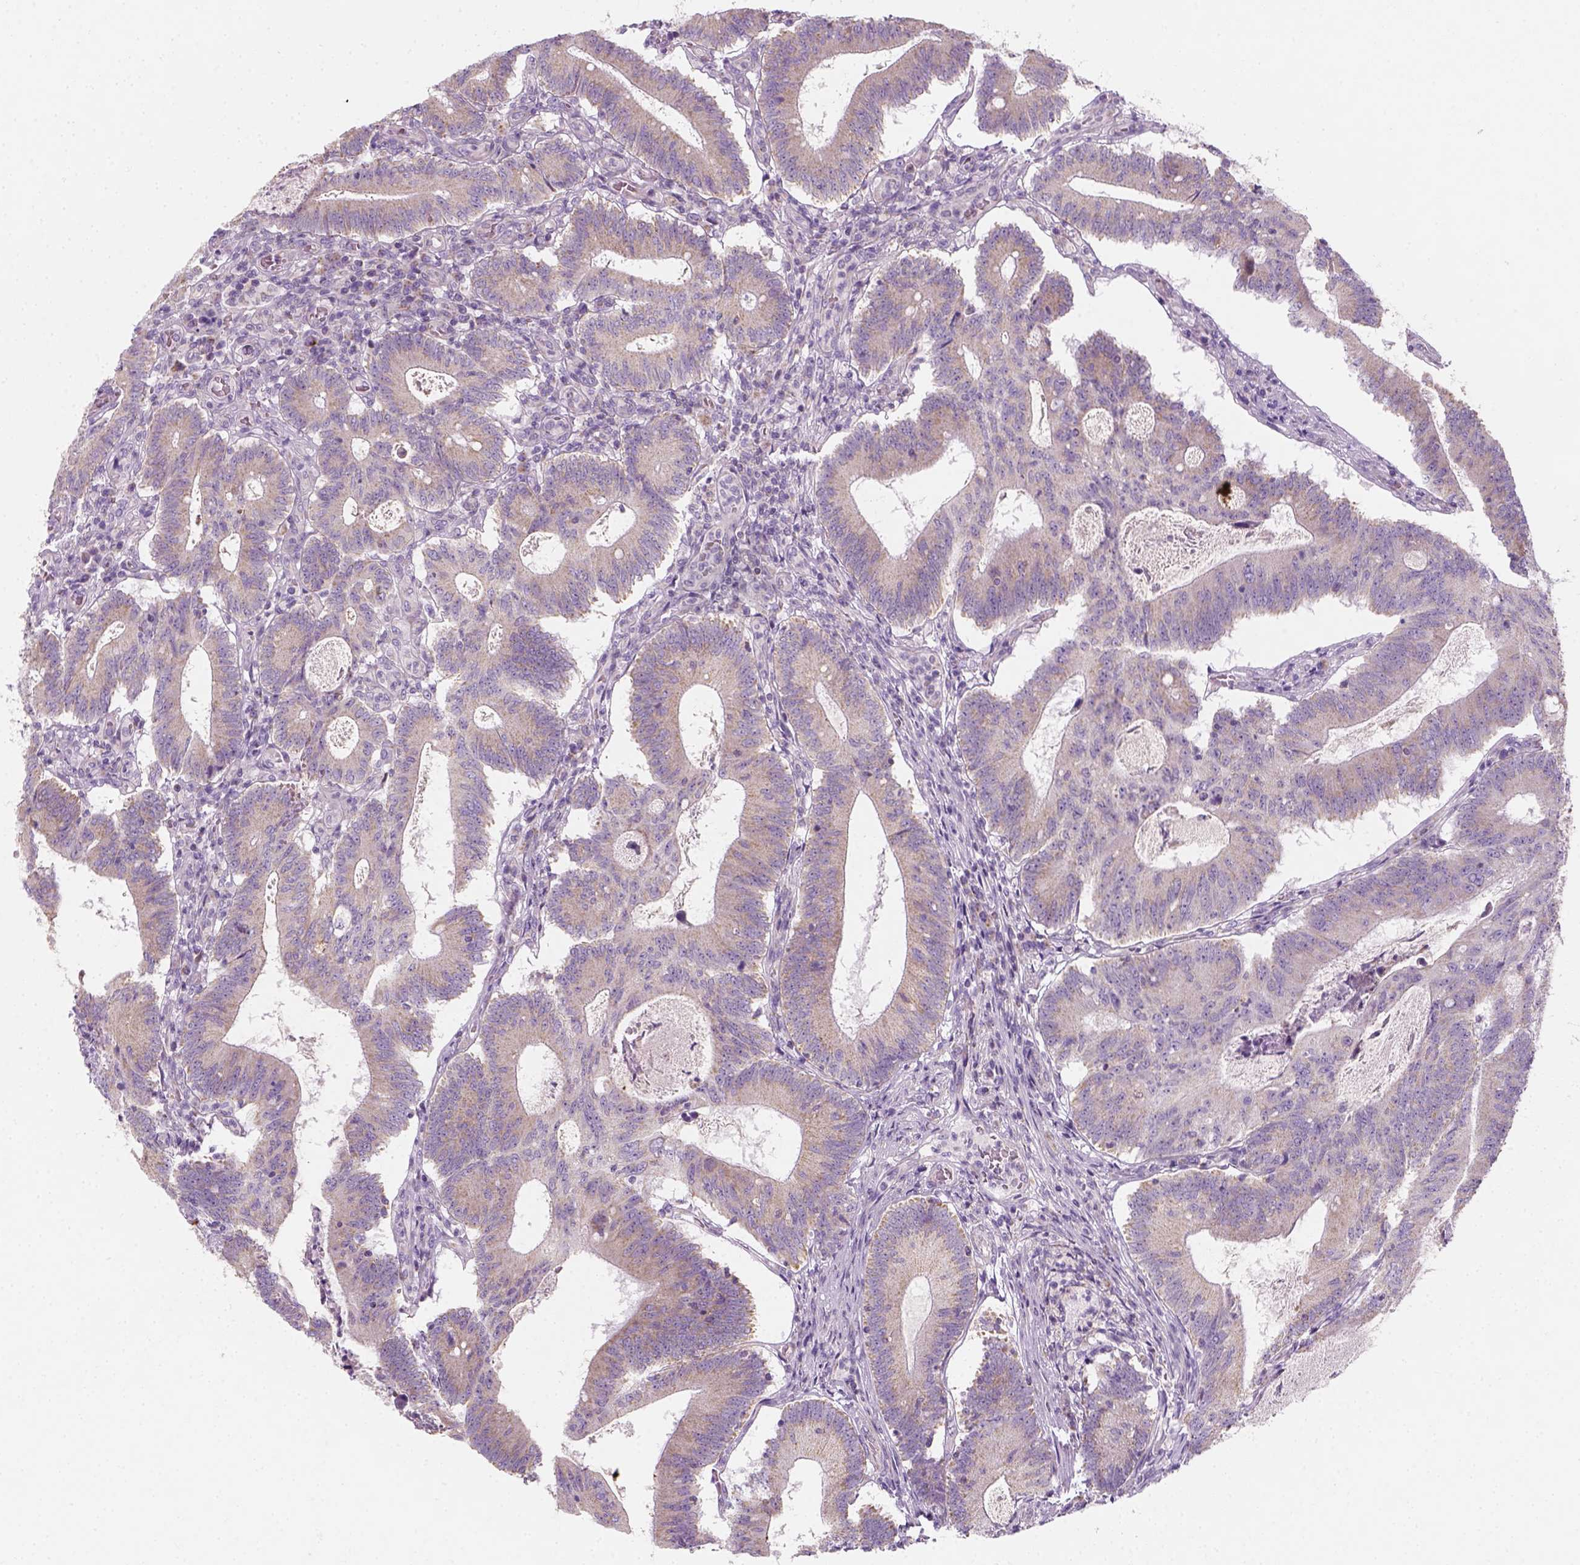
{"staining": {"intensity": "negative", "quantity": "none", "location": "none"}, "tissue": "colorectal cancer", "cell_type": "Tumor cells", "image_type": "cancer", "snomed": [{"axis": "morphology", "description": "Adenocarcinoma, NOS"}, {"axis": "topography", "description": "Colon"}], "caption": "Tumor cells show no significant staining in adenocarcinoma (colorectal).", "gene": "AWAT2", "patient": {"sex": "female", "age": 70}}